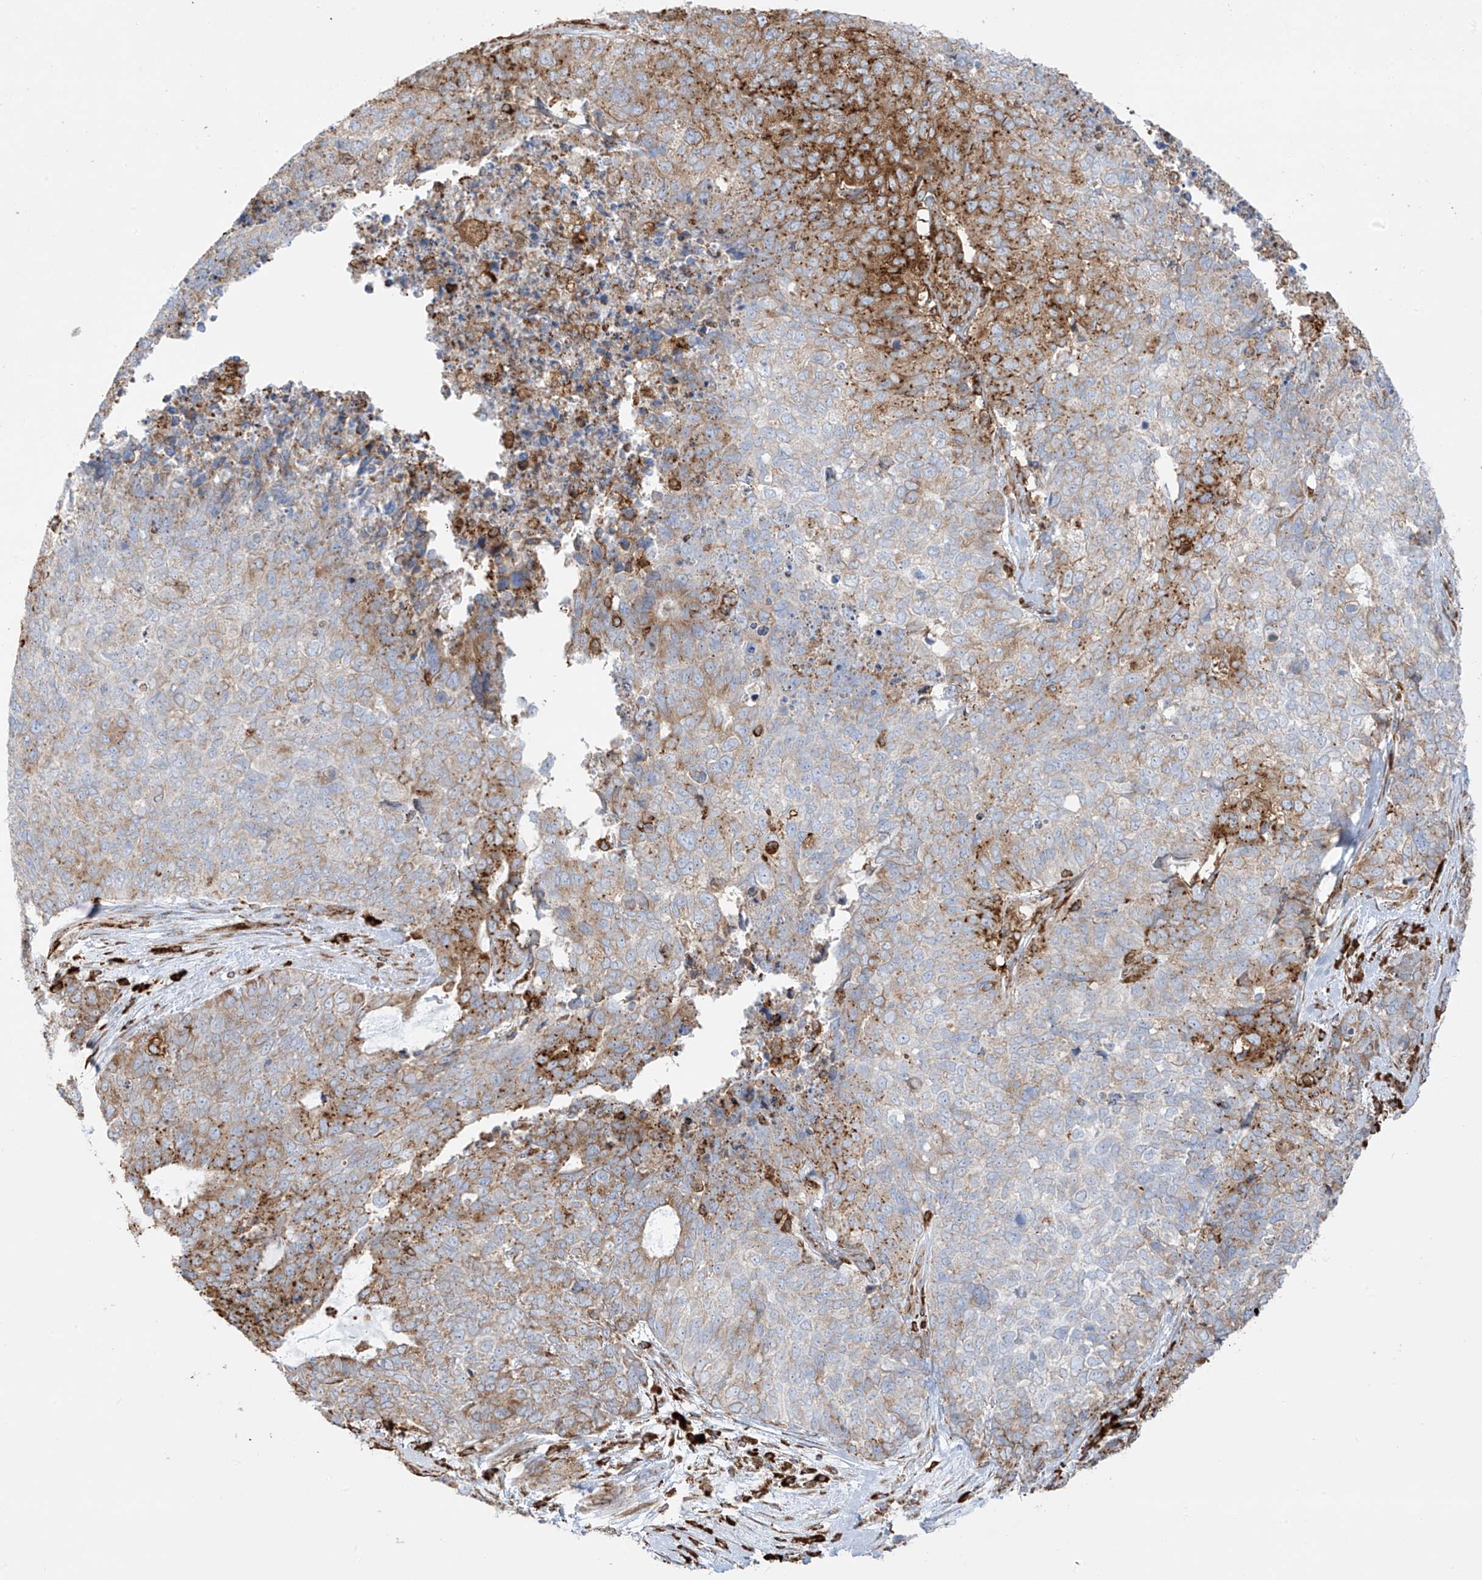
{"staining": {"intensity": "moderate", "quantity": "<25%", "location": "cytoplasmic/membranous"}, "tissue": "cervical cancer", "cell_type": "Tumor cells", "image_type": "cancer", "snomed": [{"axis": "morphology", "description": "Squamous cell carcinoma, NOS"}, {"axis": "topography", "description": "Cervix"}], "caption": "Immunohistochemical staining of cervical squamous cell carcinoma reveals moderate cytoplasmic/membranous protein staining in about <25% of tumor cells.", "gene": "MX1", "patient": {"sex": "female", "age": 63}}